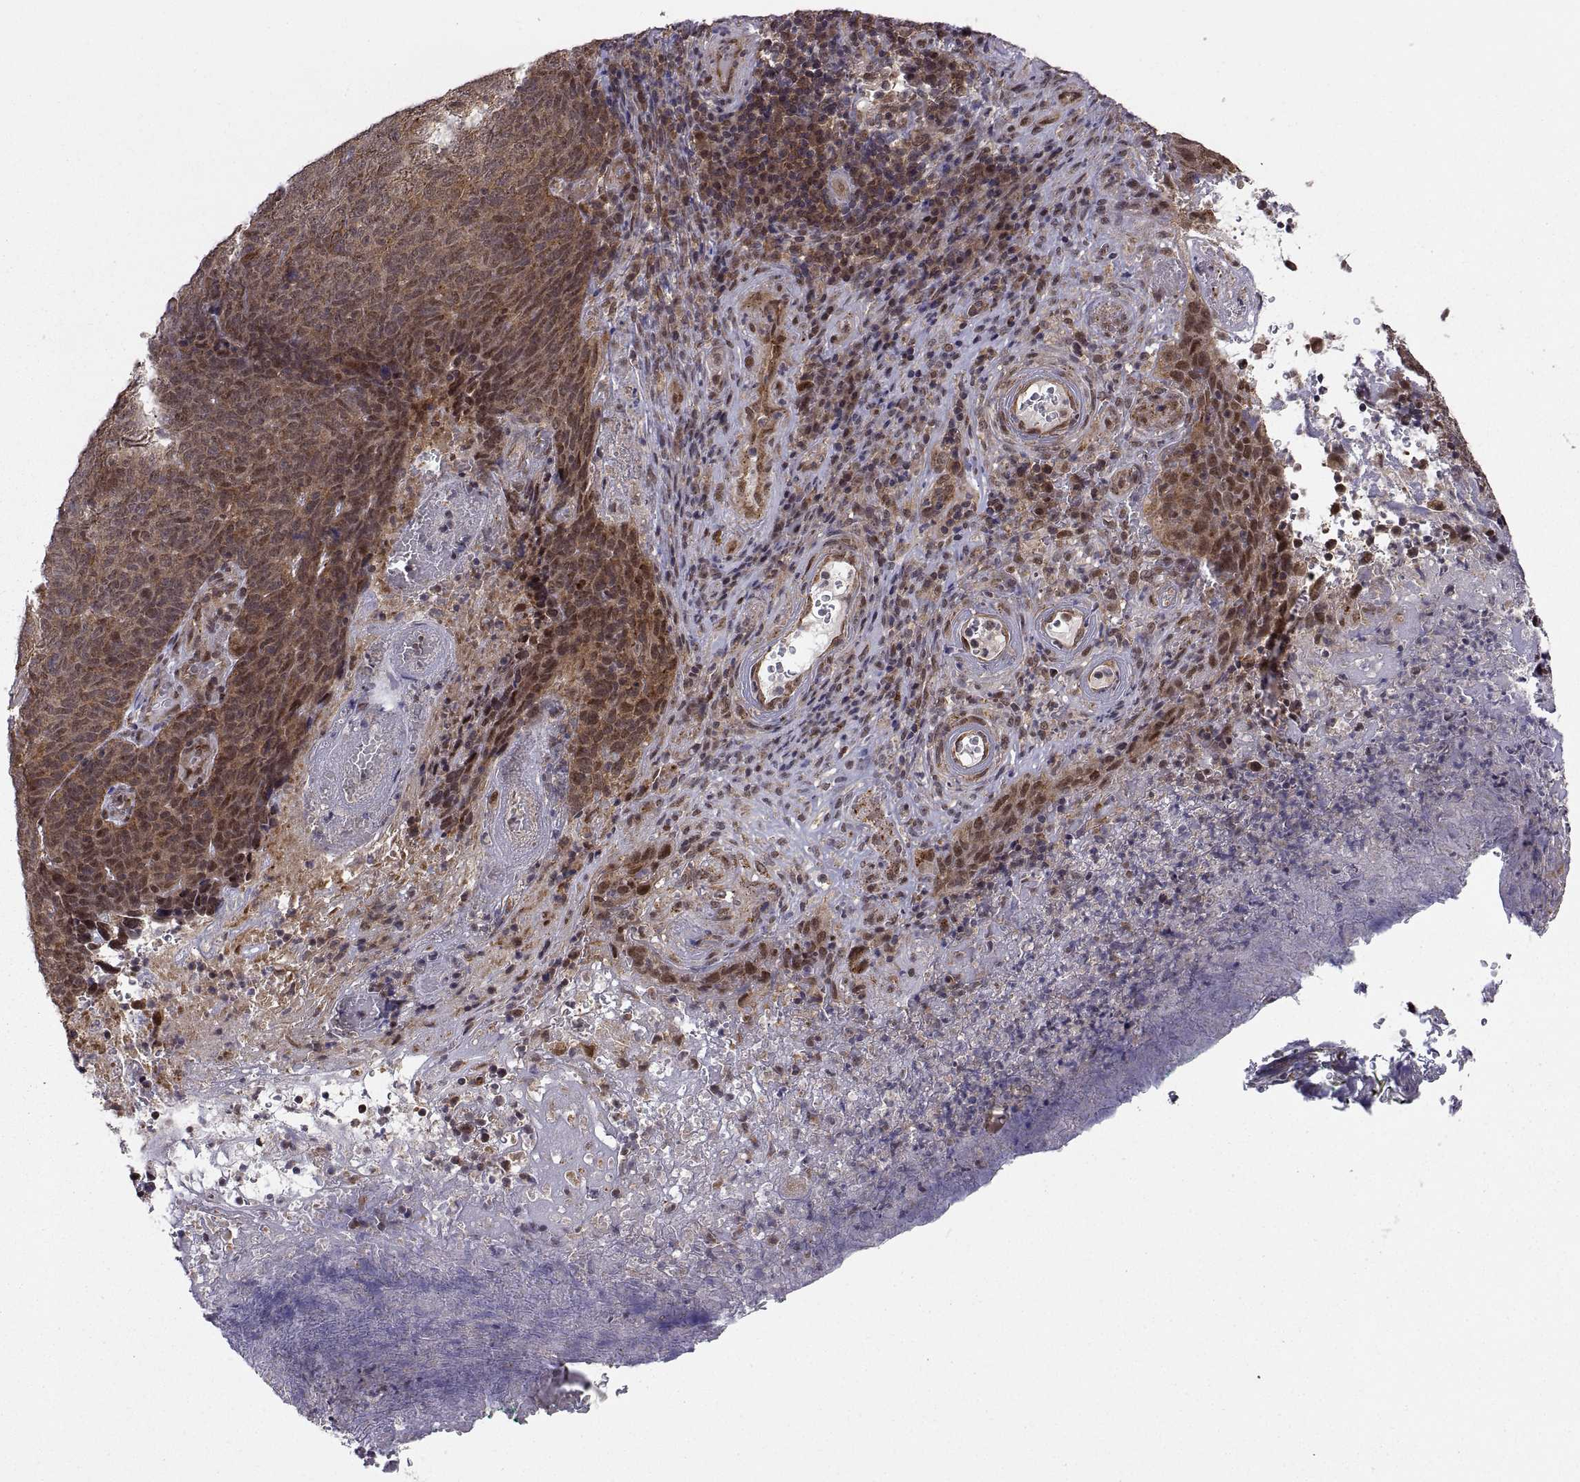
{"staining": {"intensity": "moderate", "quantity": ">75%", "location": "cytoplasmic/membranous"}, "tissue": "skin cancer", "cell_type": "Tumor cells", "image_type": "cancer", "snomed": [{"axis": "morphology", "description": "Squamous cell carcinoma, NOS"}, {"axis": "topography", "description": "Skin"}, {"axis": "topography", "description": "Anal"}], "caption": "High-magnification brightfield microscopy of skin cancer (squamous cell carcinoma) stained with DAB (3,3'-diaminobenzidine) (brown) and counterstained with hematoxylin (blue). tumor cells exhibit moderate cytoplasmic/membranous expression is identified in about>75% of cells. Nuclei are stained in blue.", "gene": "PSMC2", "patient": {"sex": "female", "age": 51}}